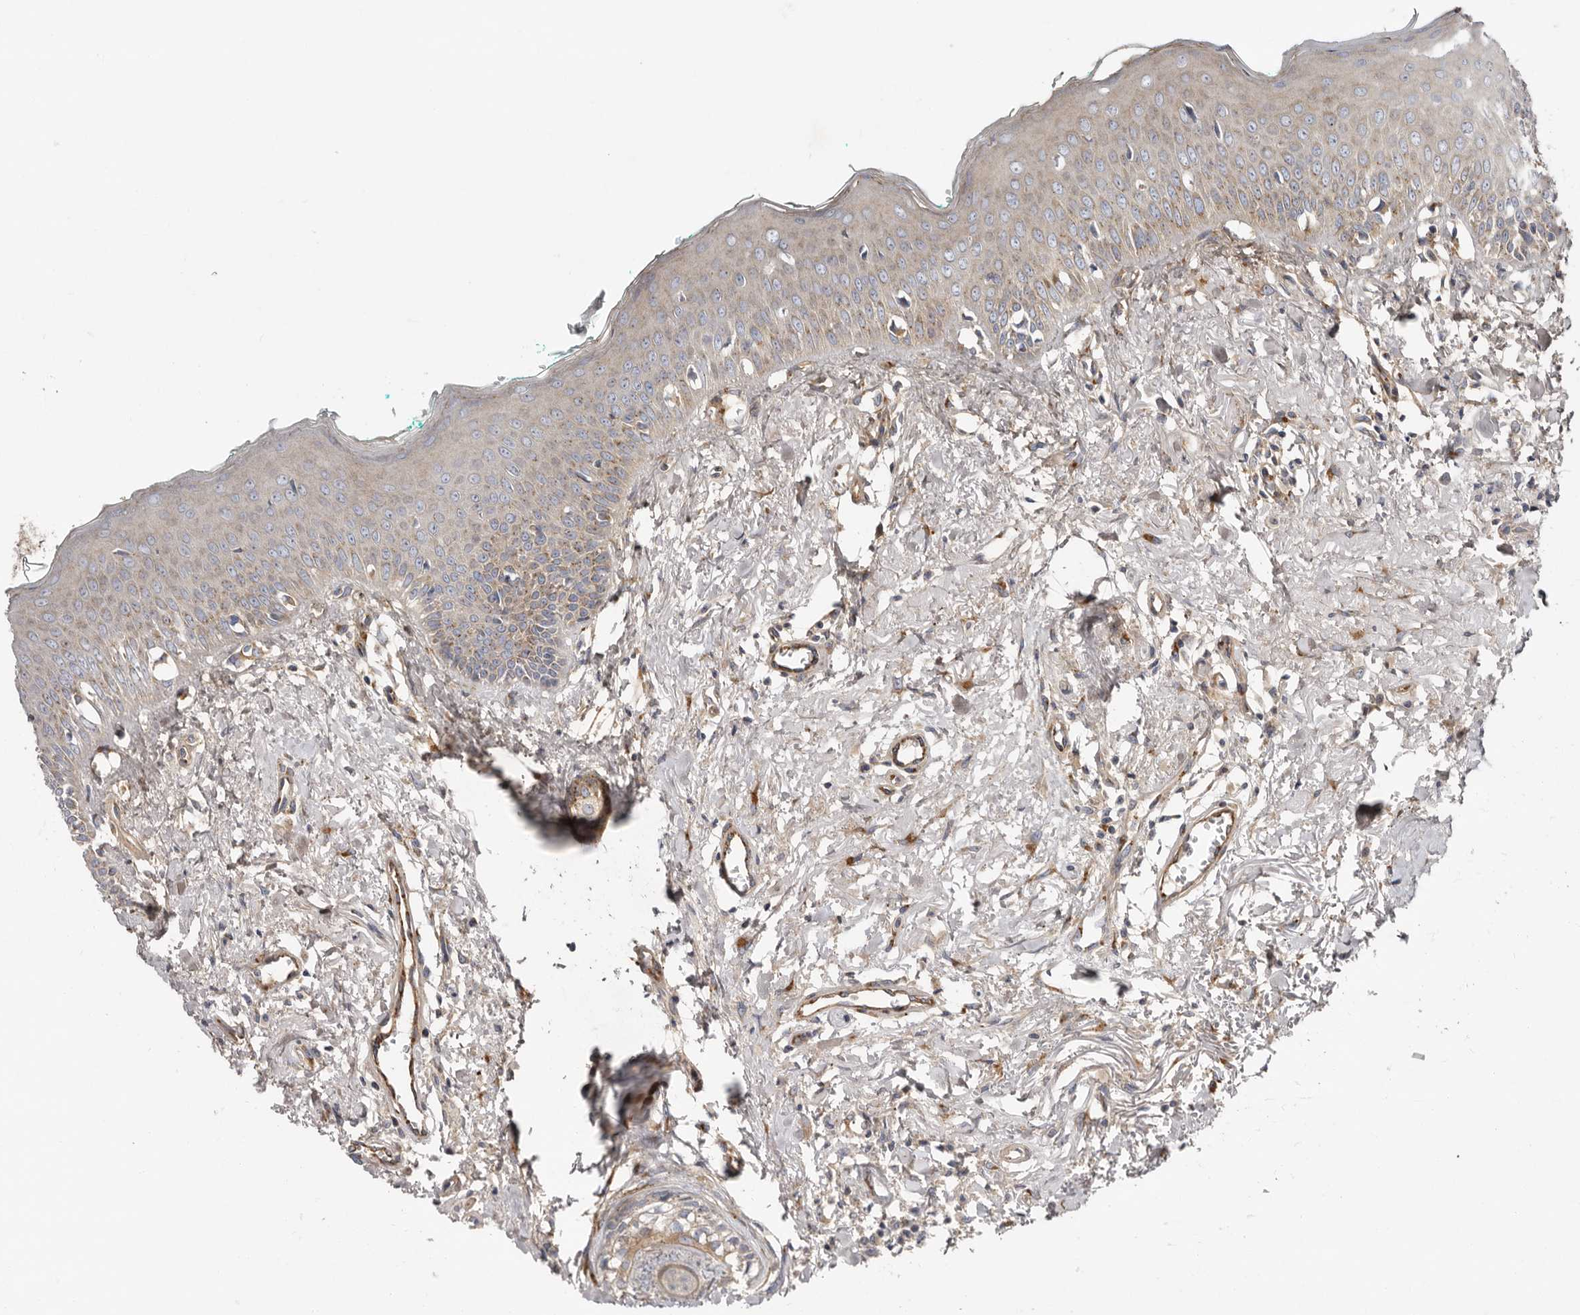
{"staining": {"intensity": "moderate", "quantity": "25%-75%", "location": "cytoplasmic/membranous"}, "tissue": "oral mucosa", "cell_type": "Squamous epithelial cells", "image_type": "normal", "snomed": [{"axis": "morphology", "description": "Normal tissue, NOS"}, {"axis": "topography", "description": "Oral tissue"}], "caption": "Immunohistochemistry of benign human oral mucosa reveals medium levels of moderate cytoplasmic/membranous positivity in about 25%-75% of squamous epithelial cells. The protein is shown in brown color, while the nuclei are stained blue.", "gene": "LUZP1", "patient": {"sex": "female", "age": 70}}